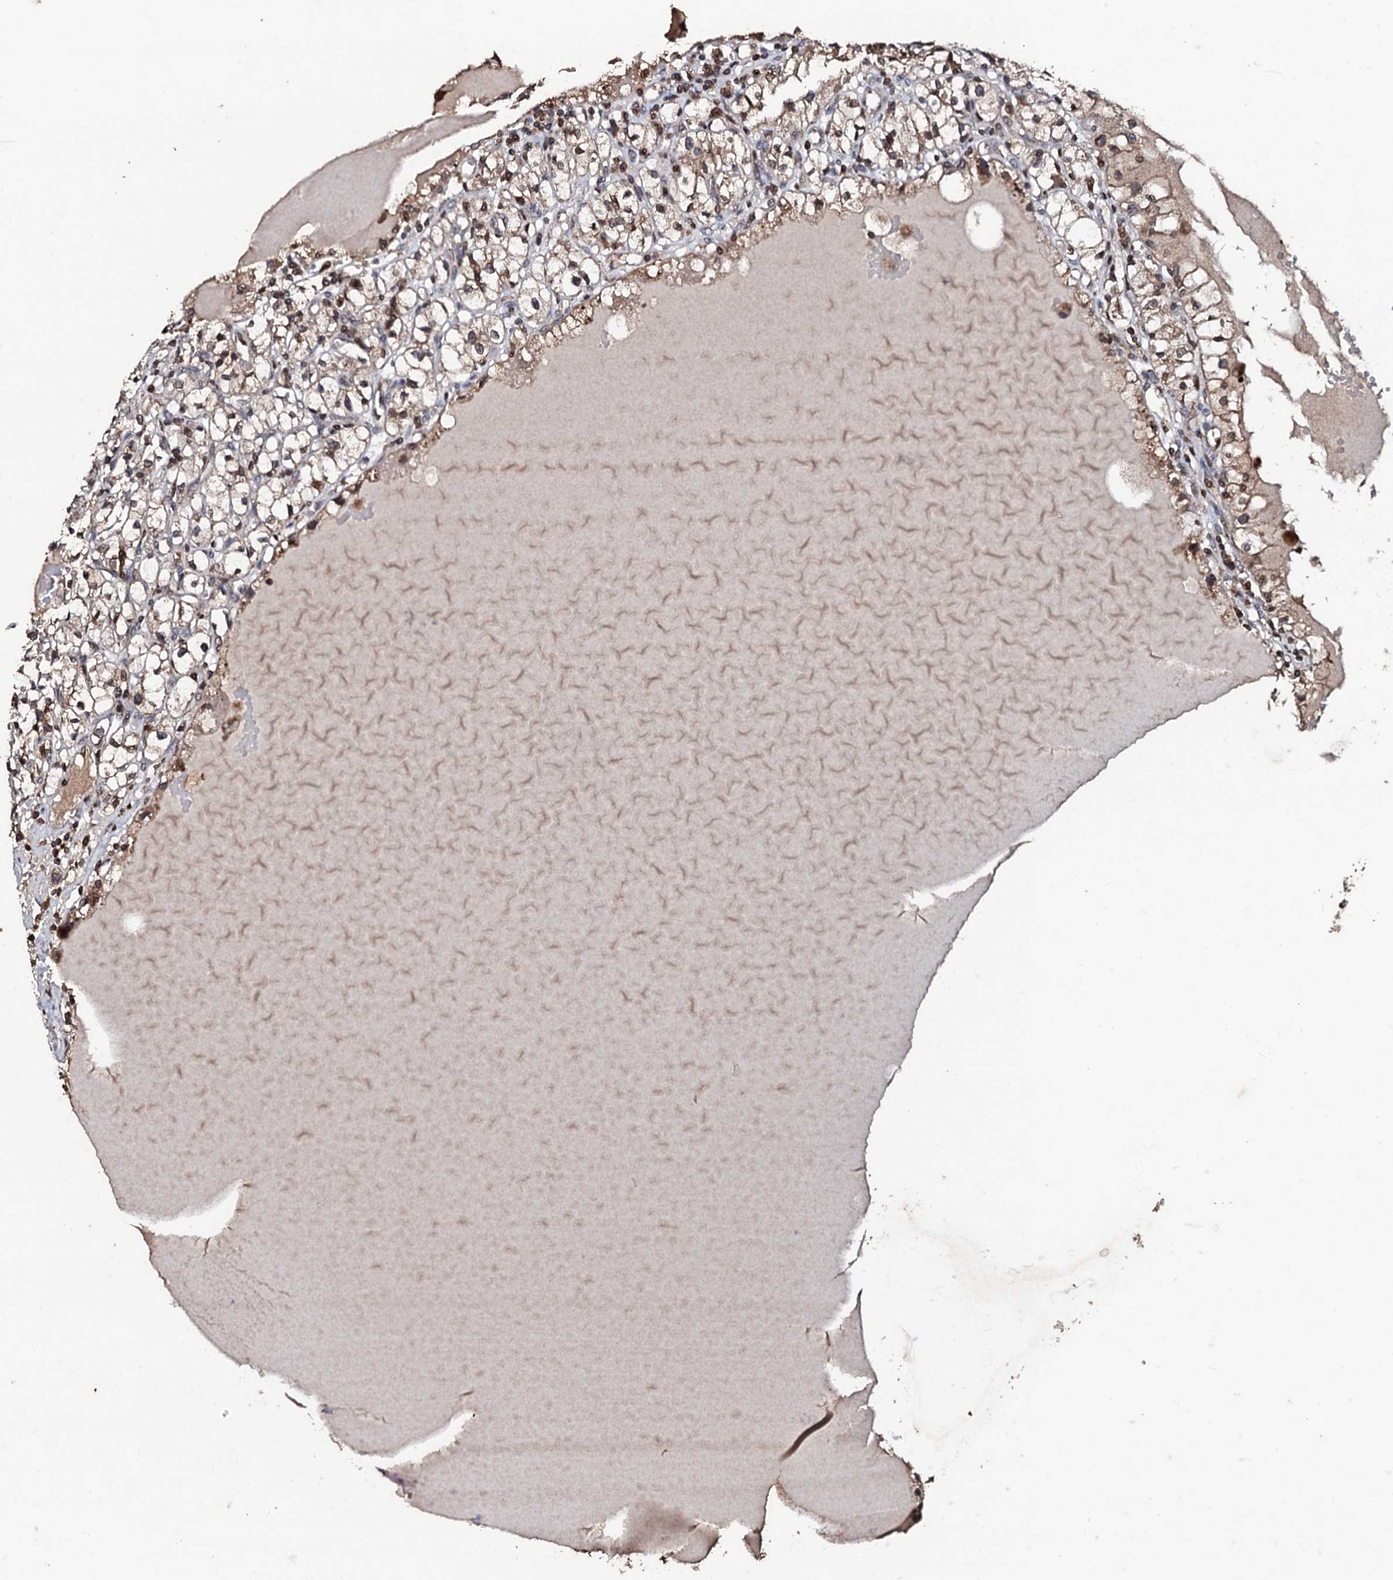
{"staining": {"intensity": "moderate", "quantity": ">75%", "location": "cytoplasmic/membranous"}, "tissue": "renal cancer", "cell_type": "Tumor cells", "image_type": "cancer", "snomed": [{"axis": "morphology", "description": "Adenocarcinoma, NOS"}, {"axis": "topography", "description": "Kidney"}], "caption": "Human renal adenocarcinoma stained for a protein (brown) exhibits moderate cytoplasmic/membranous positive positivity in approximately >75% of tumor cells.", "gene": "SDHAF2", "patient": {"sex": "male", "age": 56}}